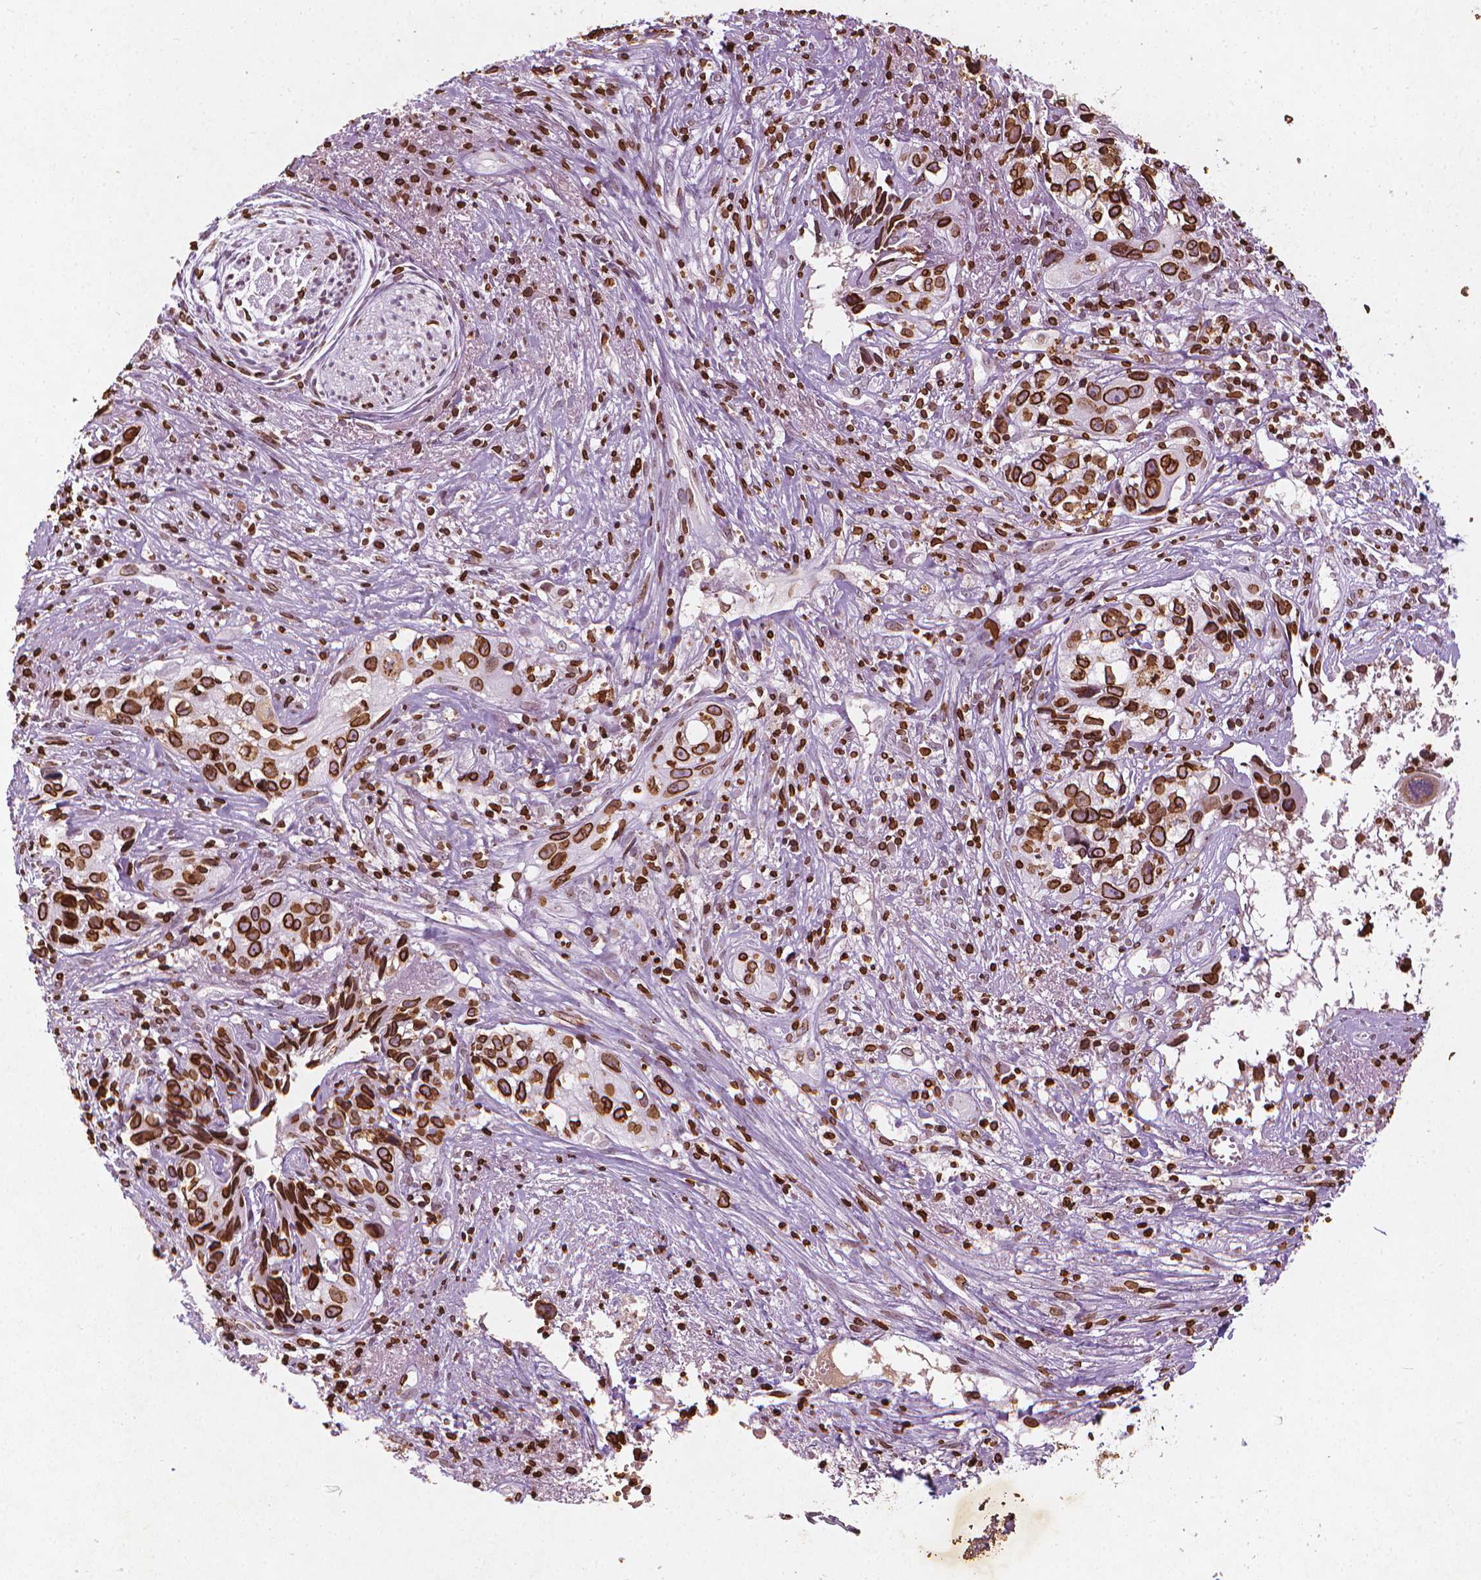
{"staining": {"intensity": "strong", "quantity": ">75%", "location": "cytoplasmic/membranous,nuclear"}, "tissue": "cervical cancer", "cell_type": "Tumor cells", "image_type": "cancer", "snomed": [{"axis": "morphology", "description": "Squamous cell carcinoma, NOS"}, {"axis": "topography", "description": "Cervix"}], "caption": "Cervical squamous cell carcinoma was stained to show a protein in brown. There is high levels of strong cytoplasmic/membranous and nuclear positivity in approximately >75% of tumor cells. (IHC, brightfield microscopy, high magnification).", "gene": "LMNB1", "patient": {"sex": "female", "age": 53}}